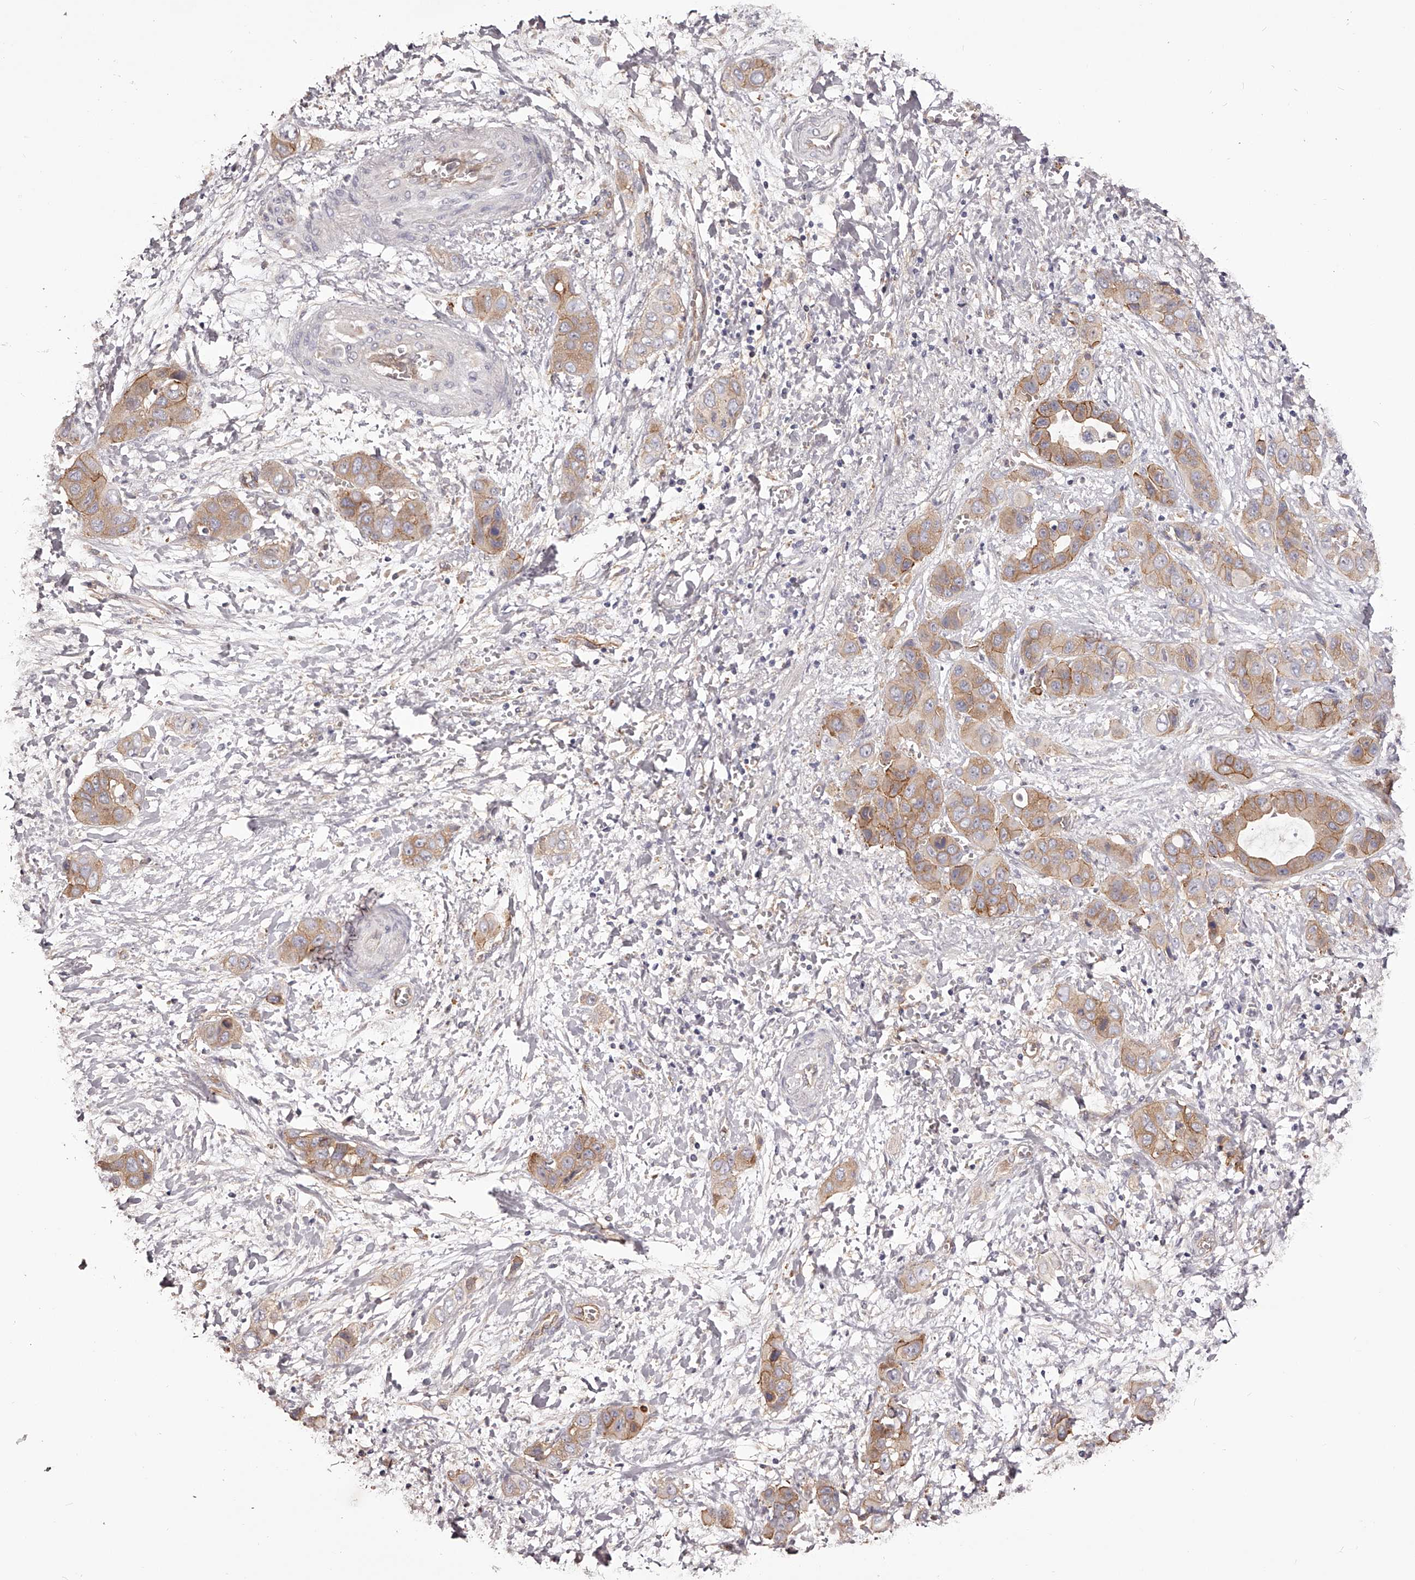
{"staining": {"intensity": "moderate", "quantity": ">75%", "location": "cytoplasmic/membranous"}, "tissue": "liver cancer", "cell_type": "Tumor cells", "image_type": "cancer", "snomed": [{"axis": "morphology", "description": "Cholangiocarcinoma"}, {"axis": "topography", "description": "Liver"}], "caption": "Human liver cholangiocarcinoma stained with a brown dye displays moderate cytoplasmic/membranous positive expression in approximately >75% of tumor cells.", "gene": "LTV1", "patient": {"sex": "female", "age": 52}}